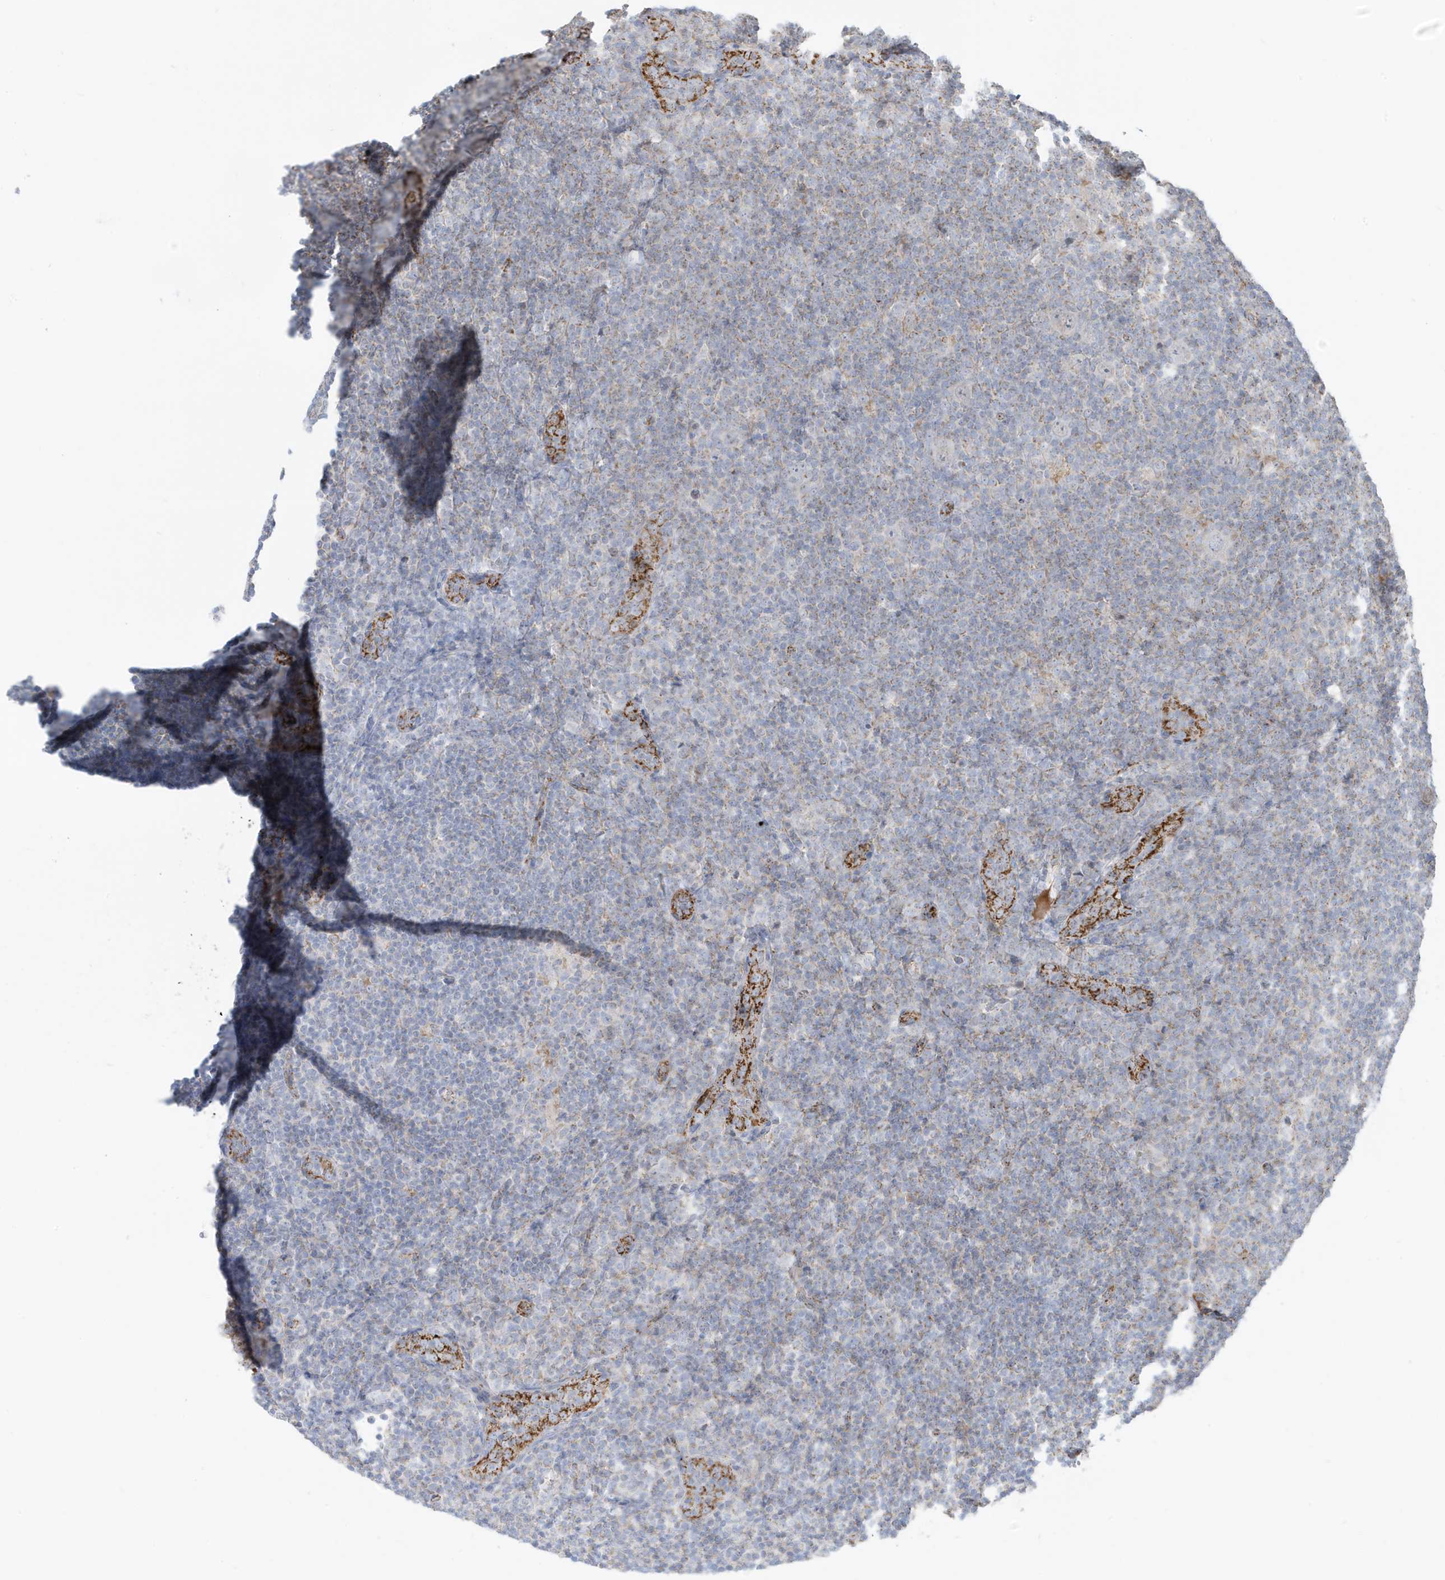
{"staining": {"intensity": "negative", "quantity": "none", "location": "none"}, "tissue": "lymphoma", "cell_type": "Tumor cells", "image_type": "cancer", "snomed": [{"axis": "morphology", "description": "Hodgkin's disease, NOS"}, {"axis": "topography", "description": "Lymph node"}], "caption": "High power microscopy image of an immunohistochemistry (IHC) micrograph of lymphoma, revealing no significant positivity in tumor cells. (Brightfield microscopy of DAB (3,3'-diaminobenzidine) immunohistochemistry (IHC) at high magnification).", "gene": "IFT57", "patient": {"sex": "female", "age": 57}}